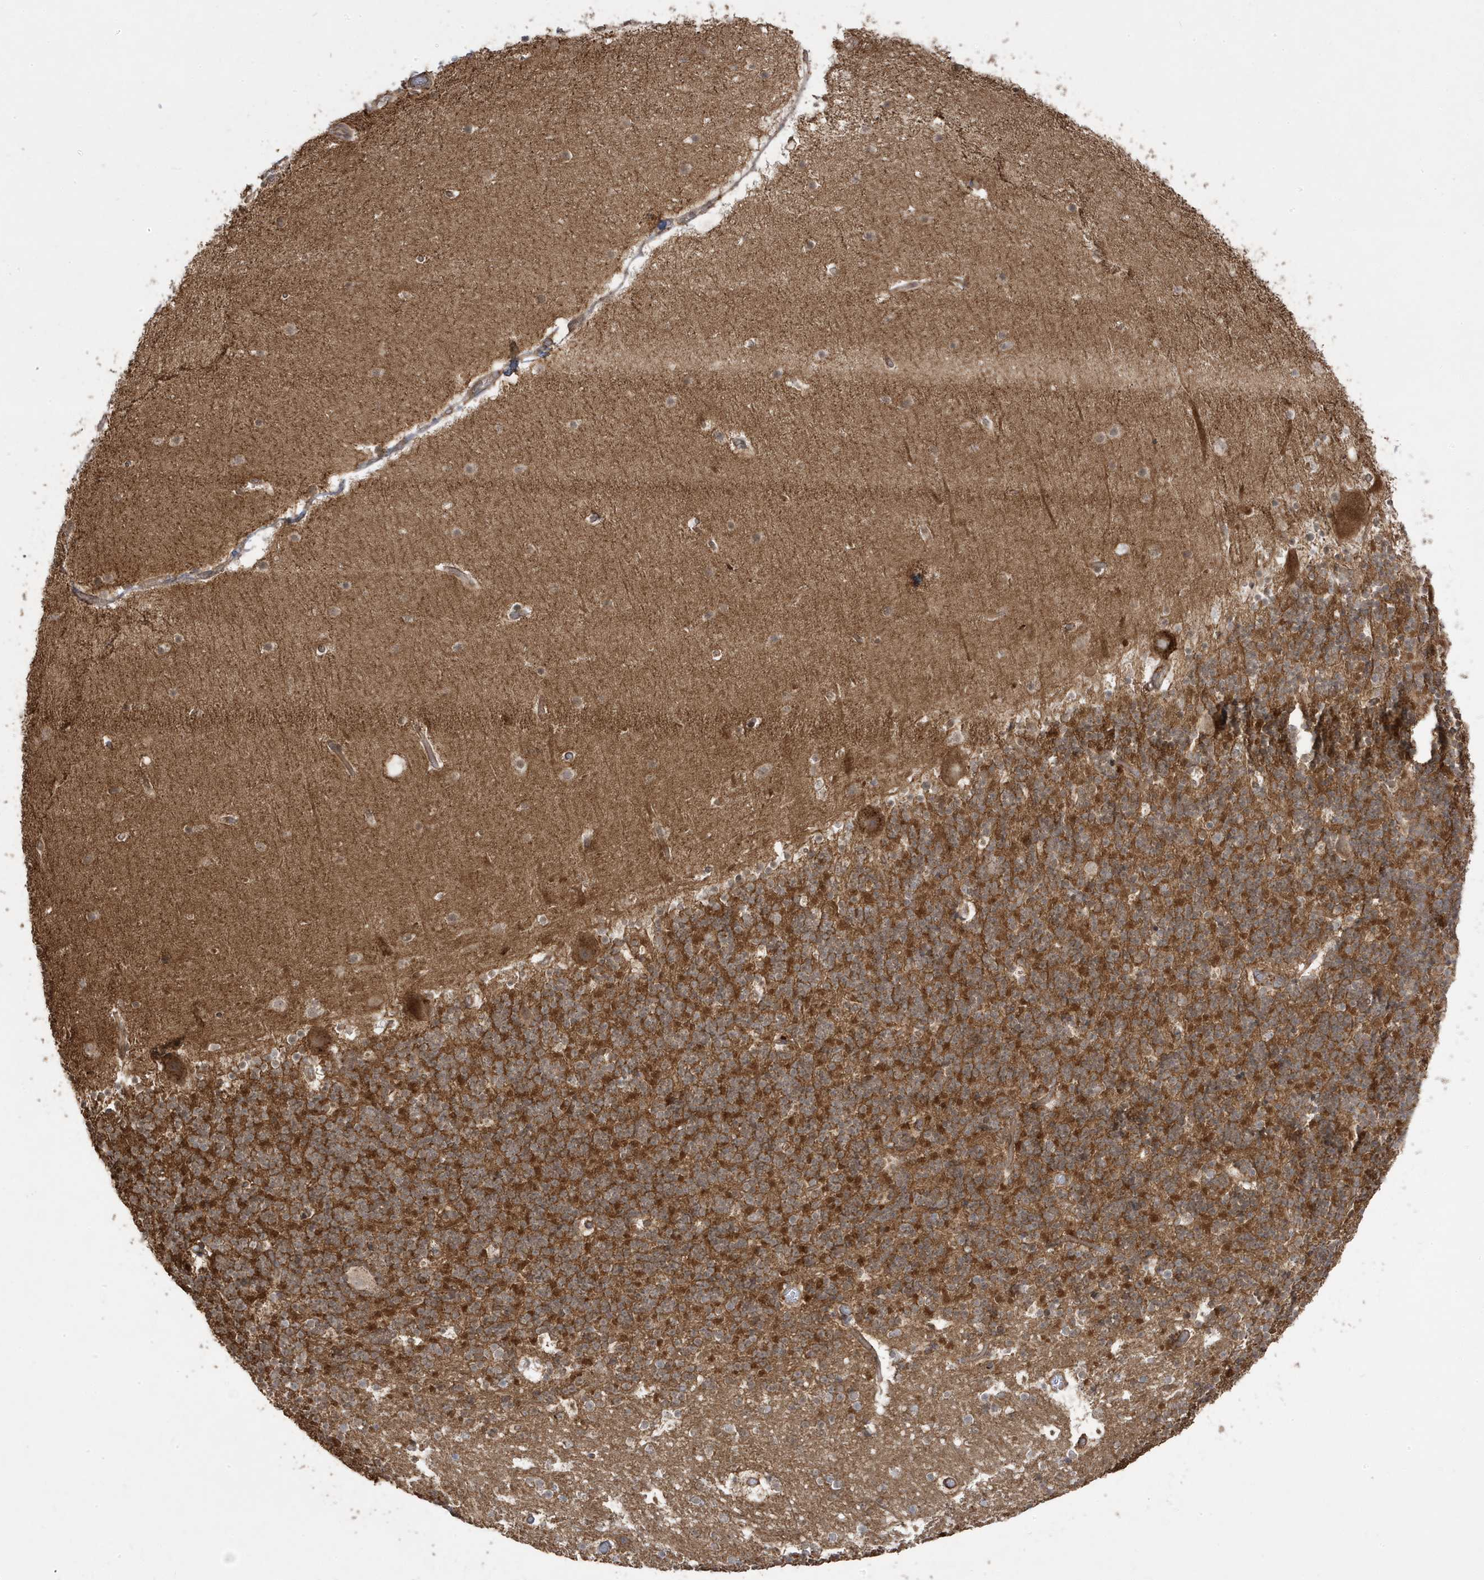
{"staining": {"intensity": "moderate", "quantity": ">75%", "location": "cytoplasmic/membranous"}, "tissue": "cerebellum", "cell_type": "Cells in granular layer", "image_type": "normal", "snomed": [{"axis": "morphology", "description": "Normal tissue, NOS"}, {"axis": "topography", "description": "Cerebellum"}], "caption": "An immunohistochemistry micrograph of normal tissue is shown. Protein staining in brown shows moderate cytoplasmic/membranous positivity in cerebellum within cells in granular layer.", "gene": "DNAJC12", "patient": {"sex": "male", "age": 57}}